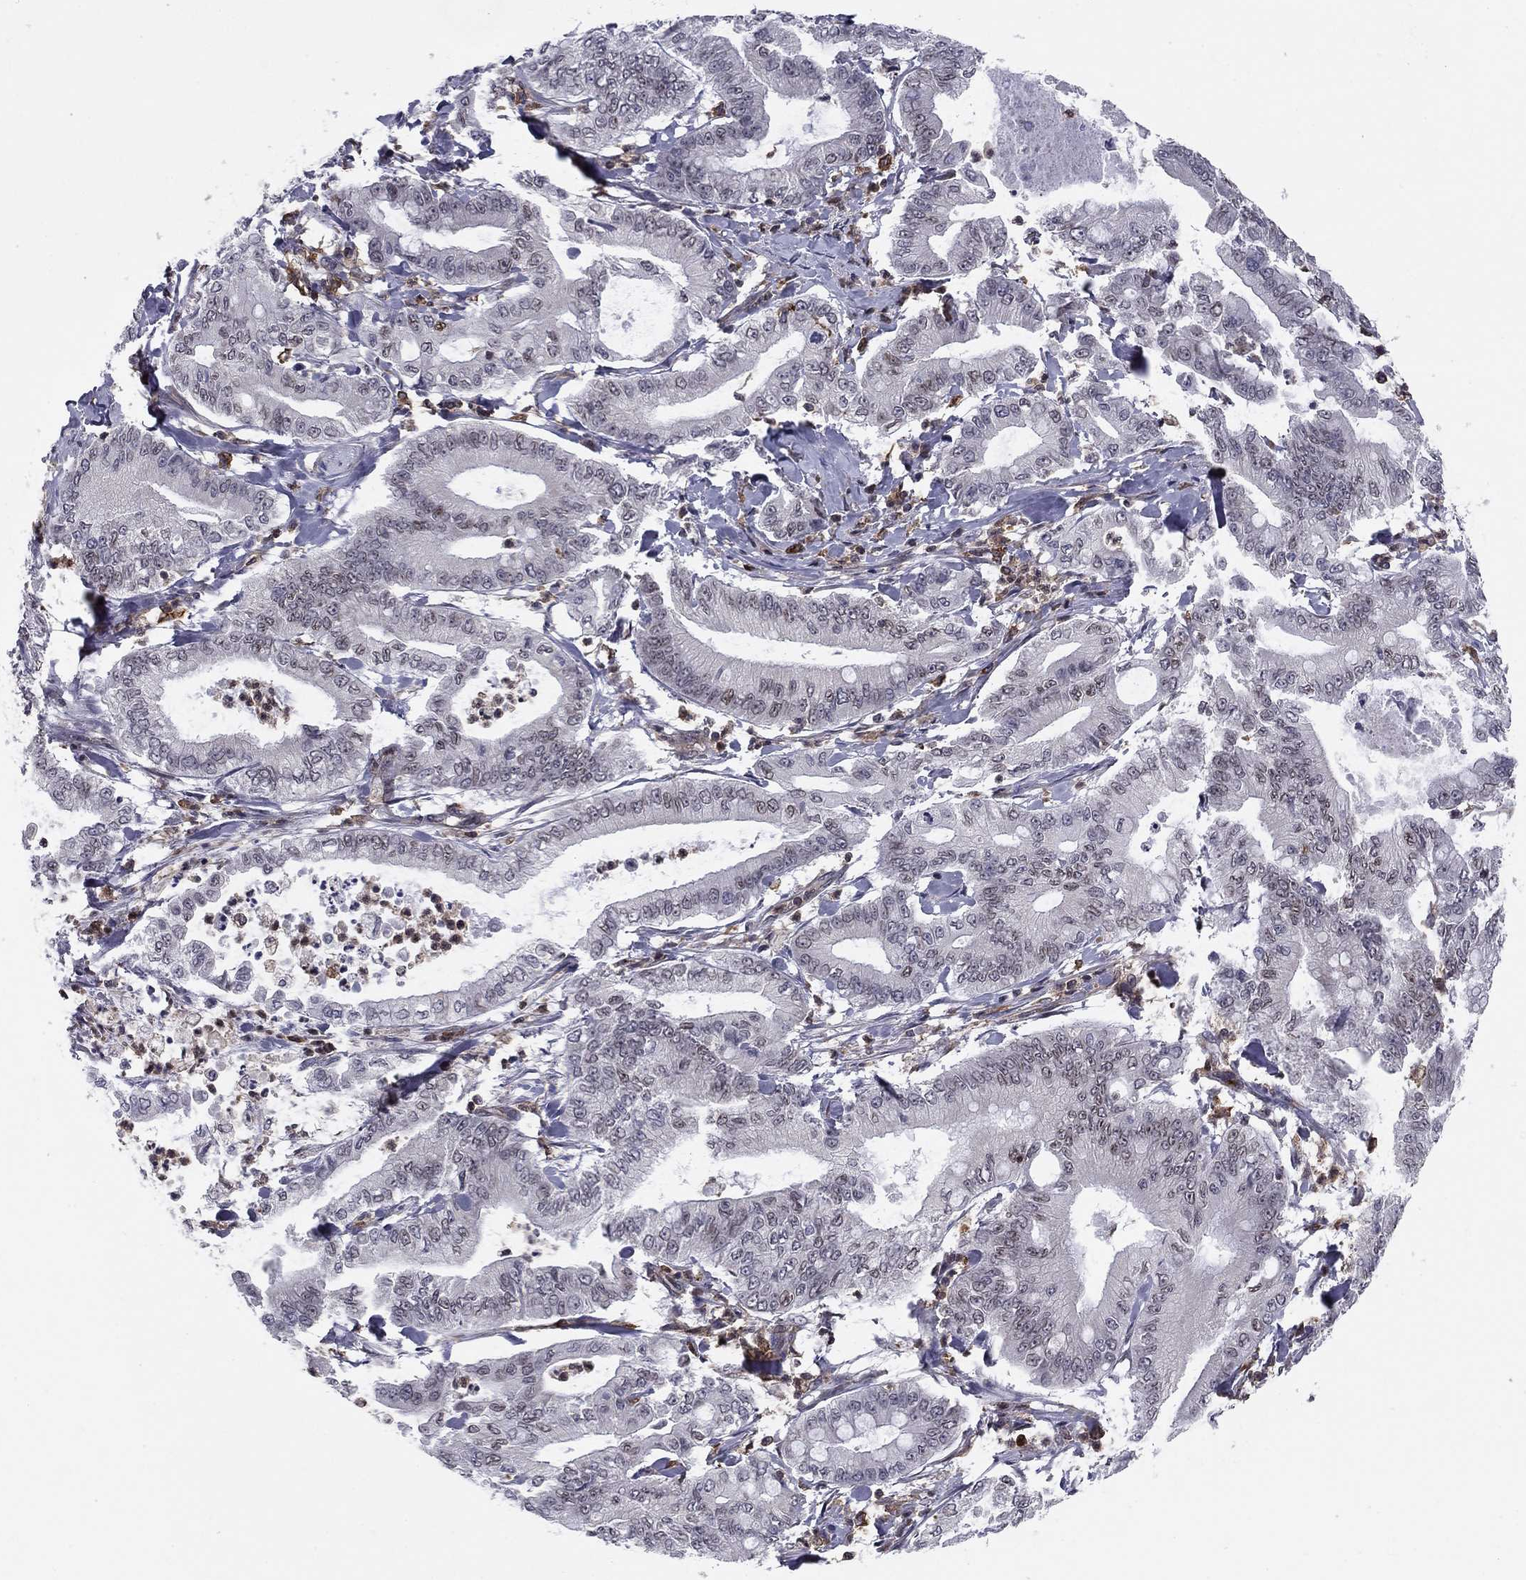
{"staining": {"intensity": "negative", "quantity": "none", "location": "none"}, "tissue": "pancreatic cancer", "cell_type": "Tumor cells", "image_type": "cancer", "snomed": [{"axis": "morphology", "description": "Adenocarcinoma, NOS"}, {"axis": "topography", "description": "Pancreas"}], "caption": "Immunohistochemistry (IHC) photomicrograph of human pancreatic cancer stained for a protein (brown), which demonstrates no staining in tumor cells.", "gene": "PLCB2", "patient": {"sex": "male", "age": 71}}